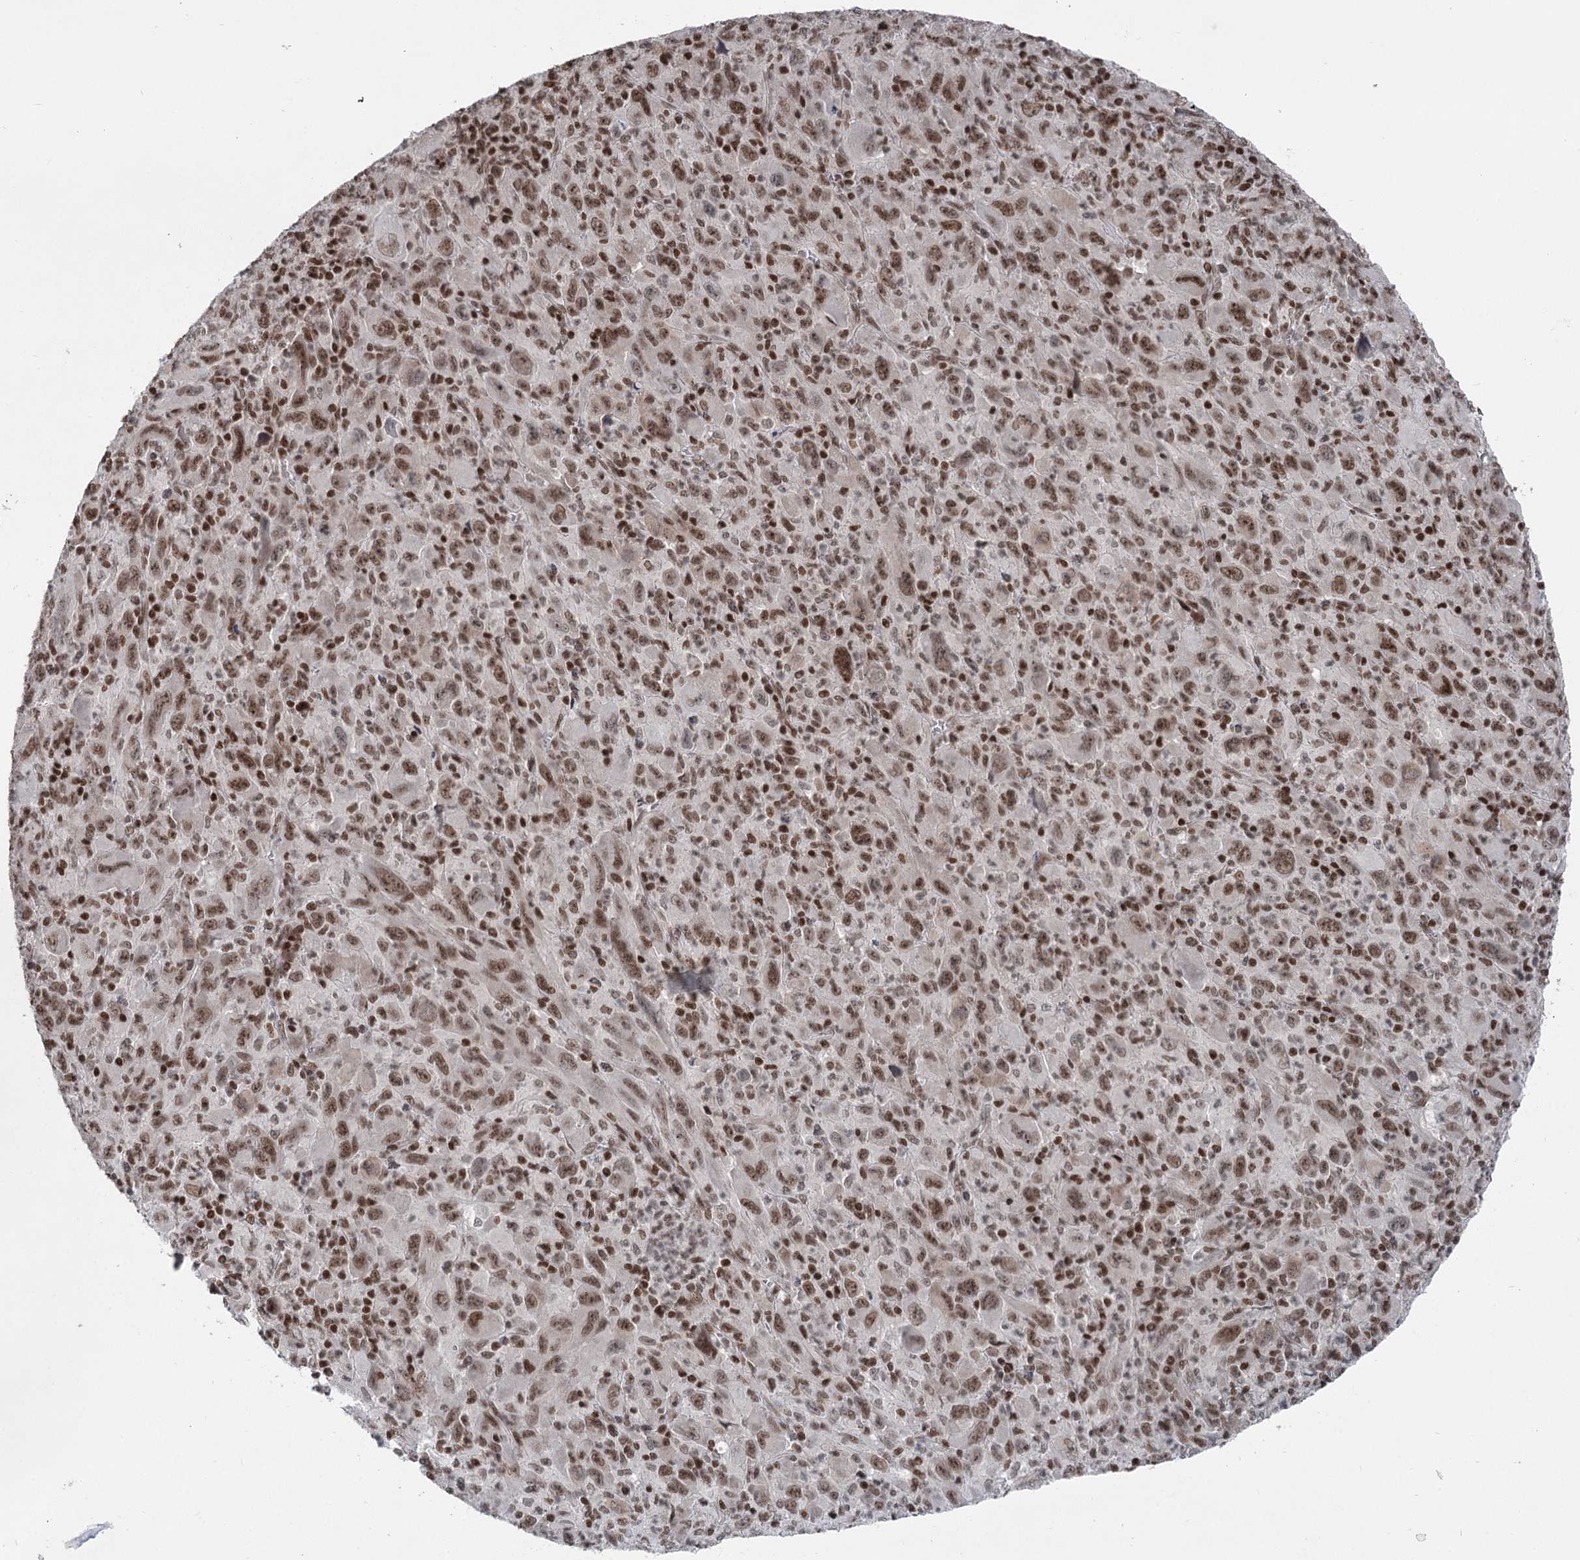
{"staining": {"intensity": "strong", "quantity": ">75%", "location": "nuclear"}, "tissue": "melanoma", "cell_type": "Tumor cells", "image_type": "cancer", "snomed": [{"axis": "morphology", "description": "Malignant melanoma, Metastatic site"}, {"axis": "topography", "description": "Skin"}], "caption": "A high amount of strong nuclear positivity is present in about >75% of tumor cells in malignant melanoma (metastatic site) tissue.", "gene": "CGGBP1", "patient": {"sex": "female", "age": 56}}